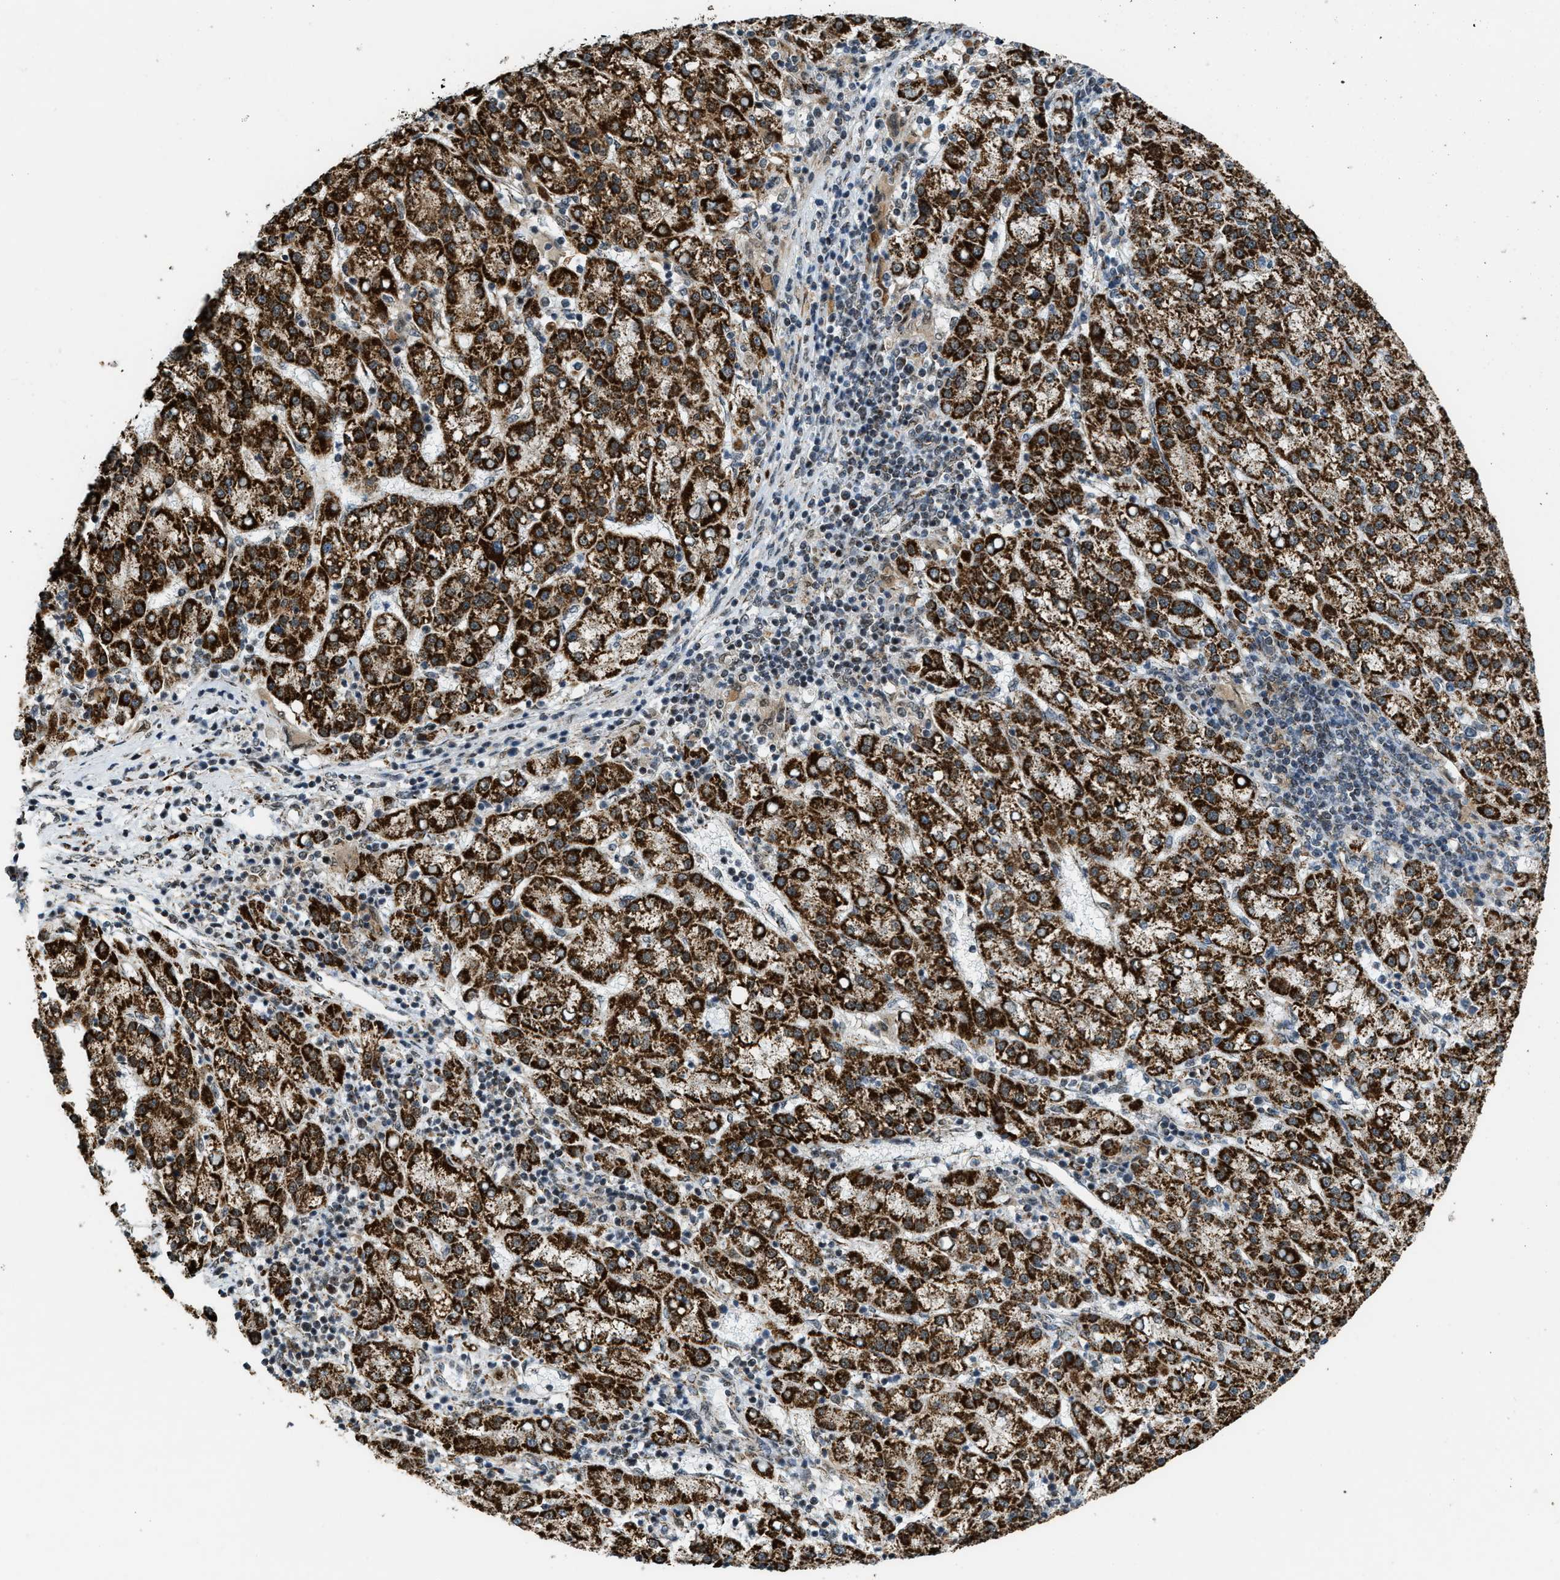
{"staining": {"intensity": "strong", "quantity": ">75%", "location": "cytoplasmic/membranous"}, "tissue": "liver cancer", "cell_type": "Tumor cells", "image_type": "cancer", "snomed": [{"axis": "morphology", "description": "Carcinoma, Hepatocellular, NOS"}, {"axis": "topography", "description": "Liver"}], "caption": "The immunohistochemical stain labels strong cytoplasmic/membranous positivity in tumor cells of hepatocellular carcinoma (liver) tissue. Using DAB (brown) and hematoxylin (blue) stains, captured at high magnification using brightfield microscopy.", "gene": "HIBADH", "patient": {"sex": "female", "age": 58}}